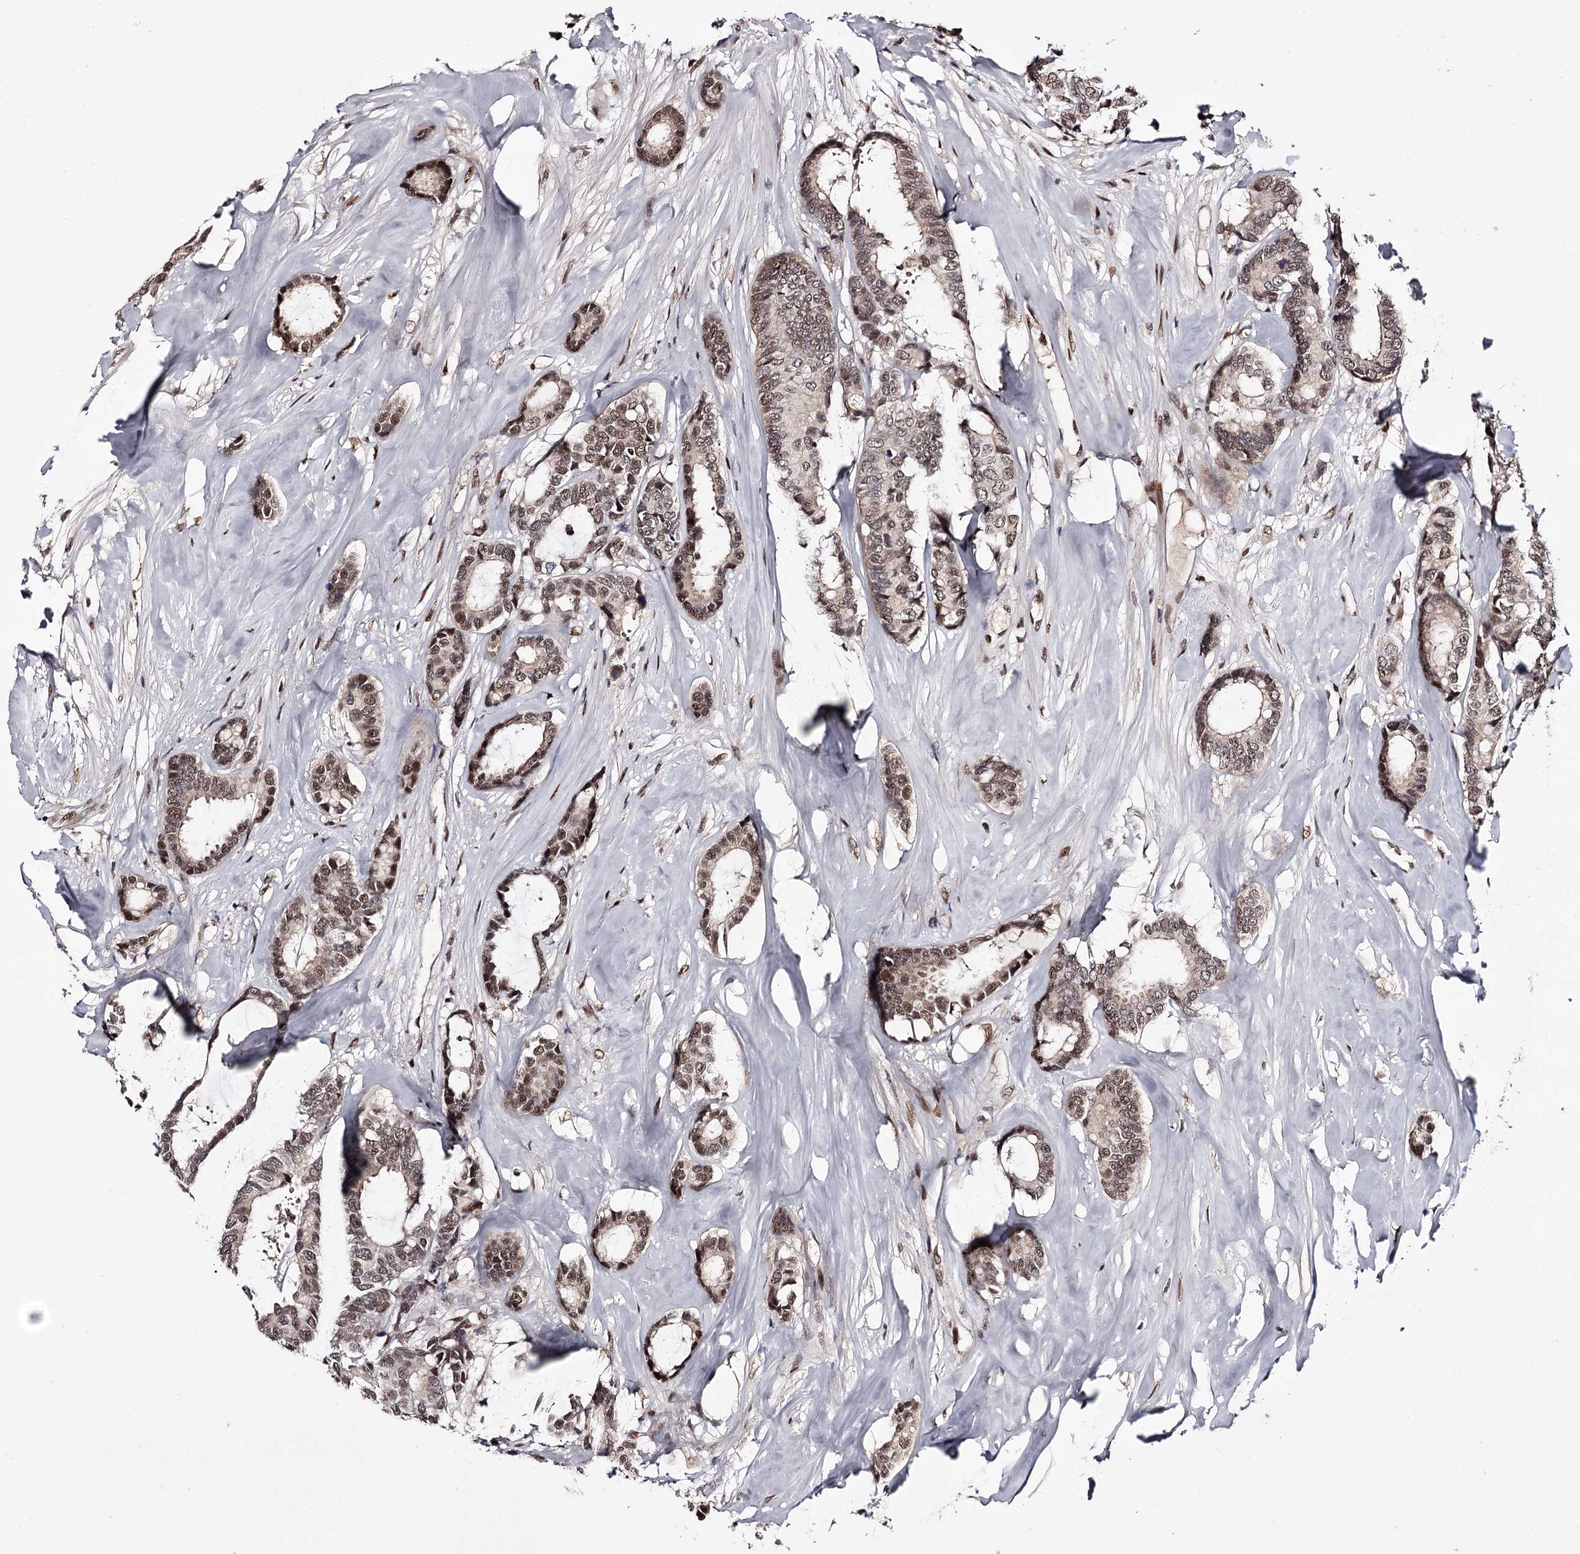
{"staining": {"intensity": "moderate", "quantity": ">75%", "location": "nuclear"}, "tissue": "breast cancer", "cell_type": "Tumor cells", "image_type": "cancer", "snomed": [{"axis": "morphology", "description": "Duct carcinoma"}, {"axis": "topography", "description": "Breast"}], "caption": "Protein positivity by IHC displays moderate nuclear staining in about >75% of tumor cells in breast cancer (infiltrating ductal carcinoma).", "gene": "TTC33", "patient": {"sex": "female", "age": 87}}